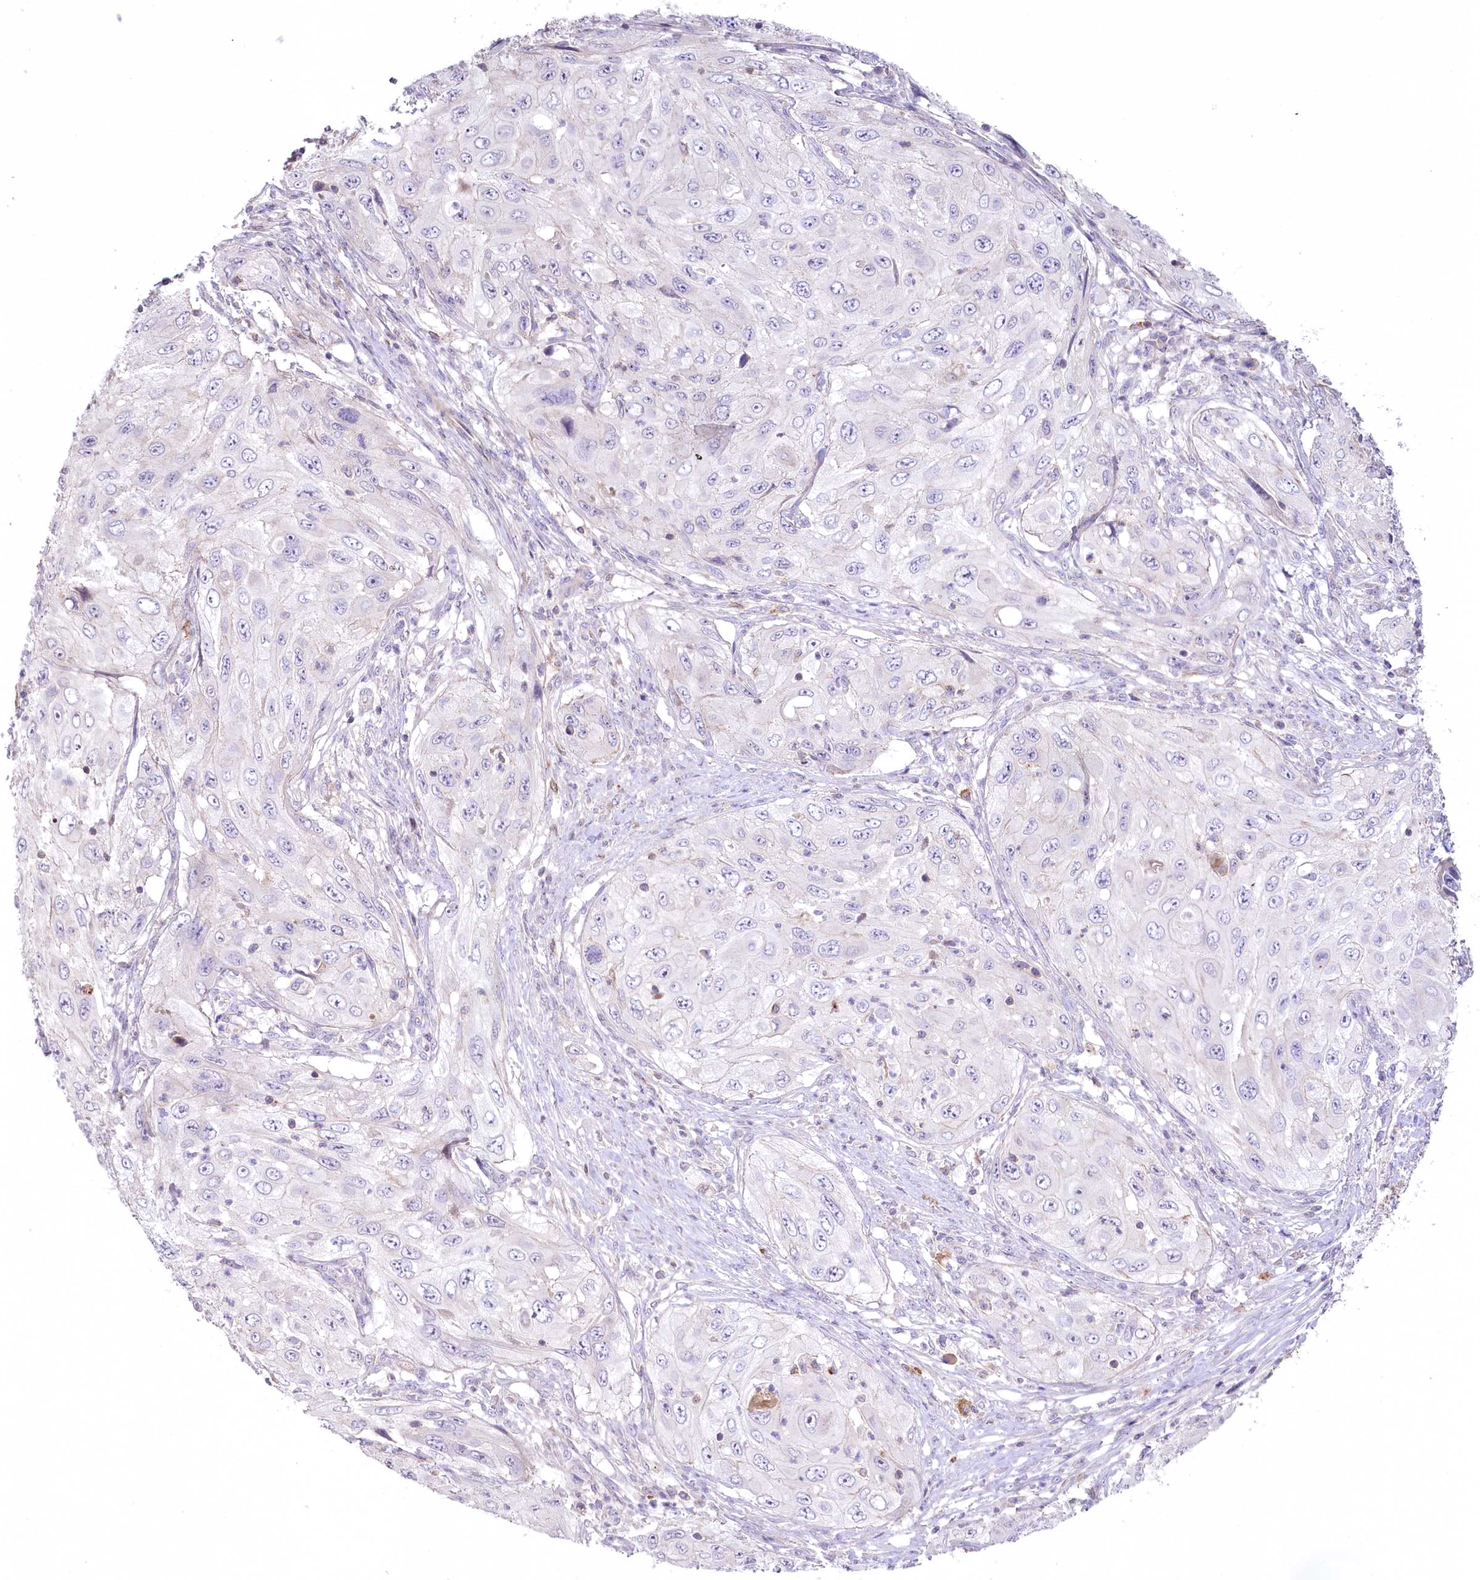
{"staining": {"intensity": "negative", "quantity": "none", "location": "none"}, "tissue": "cervical cancer", "cell_type": "Tumor cells", "image_type": "cancer", "snomed": [{"axis": "morphology", "description": "Squamous cell carcinoma, NOS"}, {"axis": "topography", "description": "Cervix"}], "caption": "The immunohistochemistry photomicrograph has no significant positivity in tumor cells of cervical cancer (squamous cell carcinoma) tissue.", "gene": "SLC6A11", "patient": {"sex": "female", "age": 42}}